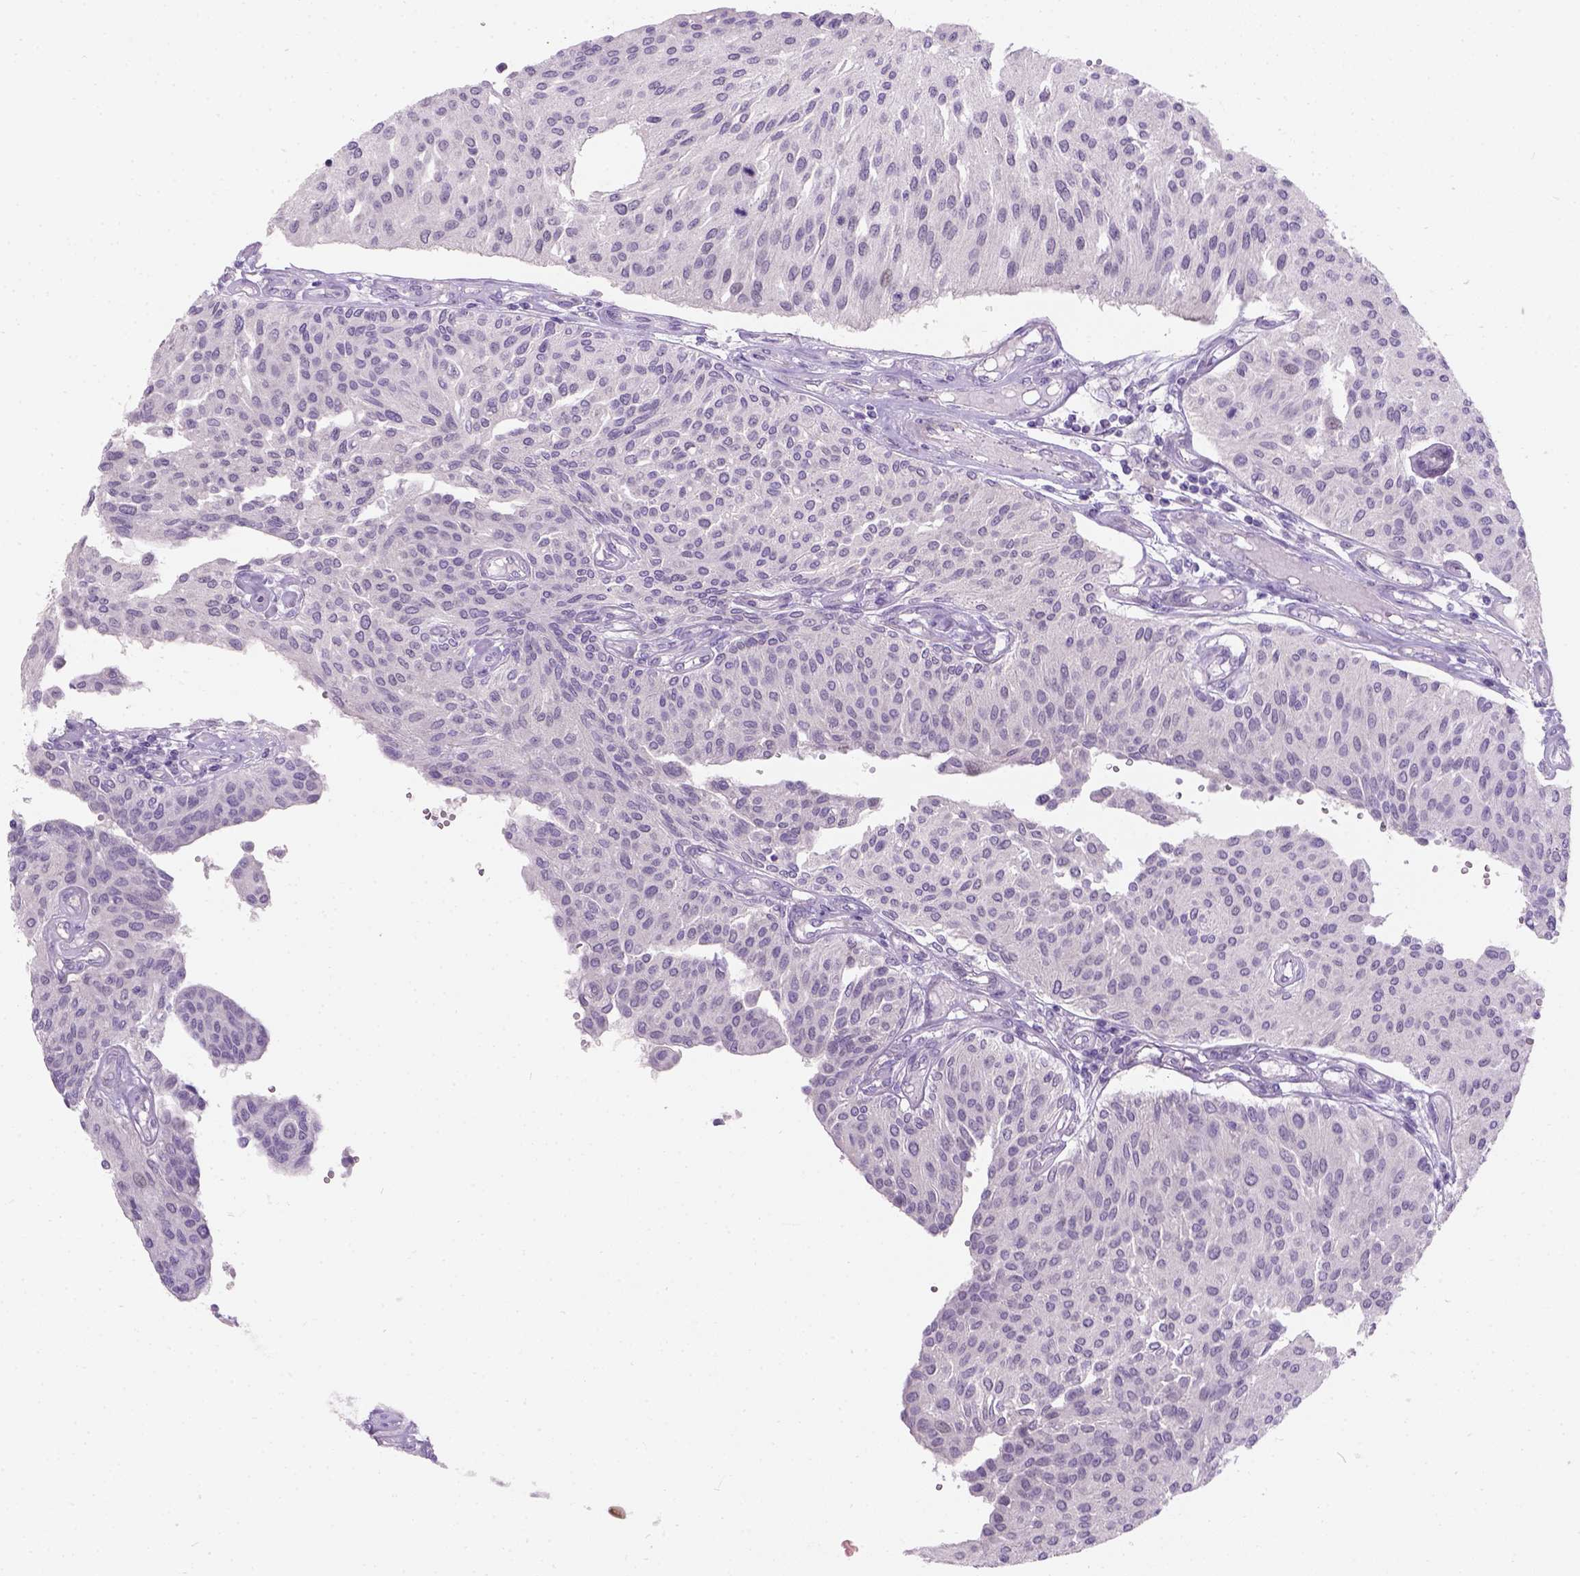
{"staining": {"intensity": "negative", "quantity": "none", "location": "none"}, "tissue": "urothelial cancer", "cell_type": "Tumor cells", "image_type": "cancer", "snomed": [{"axis": "morphology", "description": "Urothelial carcinoma, NOS"}, {"axis": "topography", "description": "Urinary bladder"}], "caption": "This photomicrograph is of transitional cell carcinoma stained with immunohistochemistry (IHC) to label a protein in brown with the nuclei are counter-stained blue. There is no expression in tumor cells.", "gene": "C20orf144", "patient": {"sex": "male", "age": 55}}